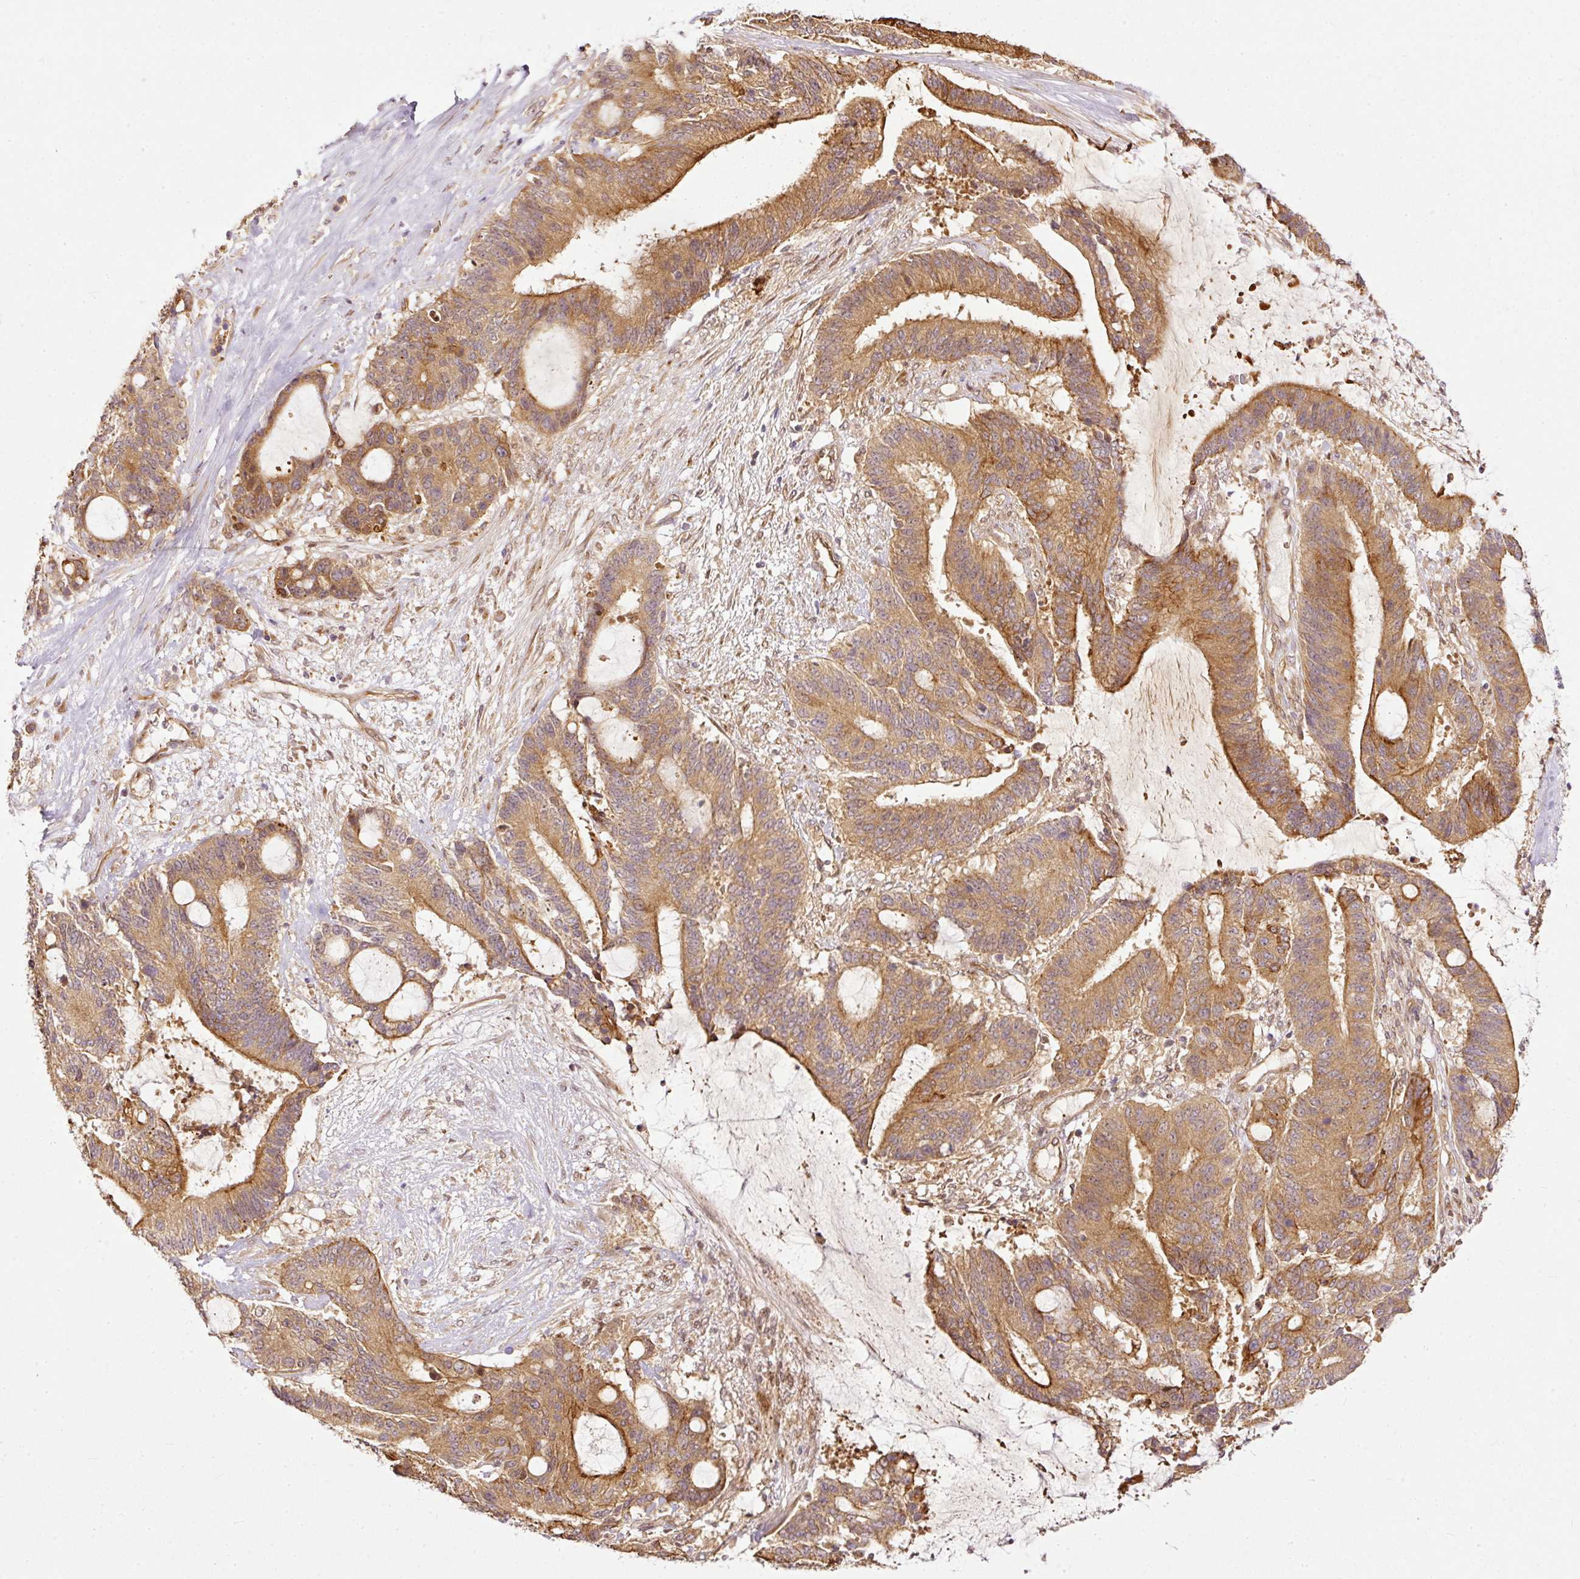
{"staining": {"intensity": "moderate", "quantity": ">75%", "location": "cytoplasmic/membranous"}, "tissue": "liver cancer", "cell_type": "Tumor cells", "image_type": "cancer", "snomed": [{"axis": "morphology", "description": "Normal tissue, NOS"}, {"axis": "morphology", "description": "Cholangiocarcinoma"}, {"axis": "topography", "description": "Liver"}, {"axis": "topography", "description": "Peripheral nerve tissue"}], "caption": "This image shows immunohistochemistry (IHC) staining of liver cancer, with medium moderate cytoplasmic/membranous expression in about >75% of tumor cells.", "gene": "MIF4GD", "patient": {"sex": "female", "age": 73}}